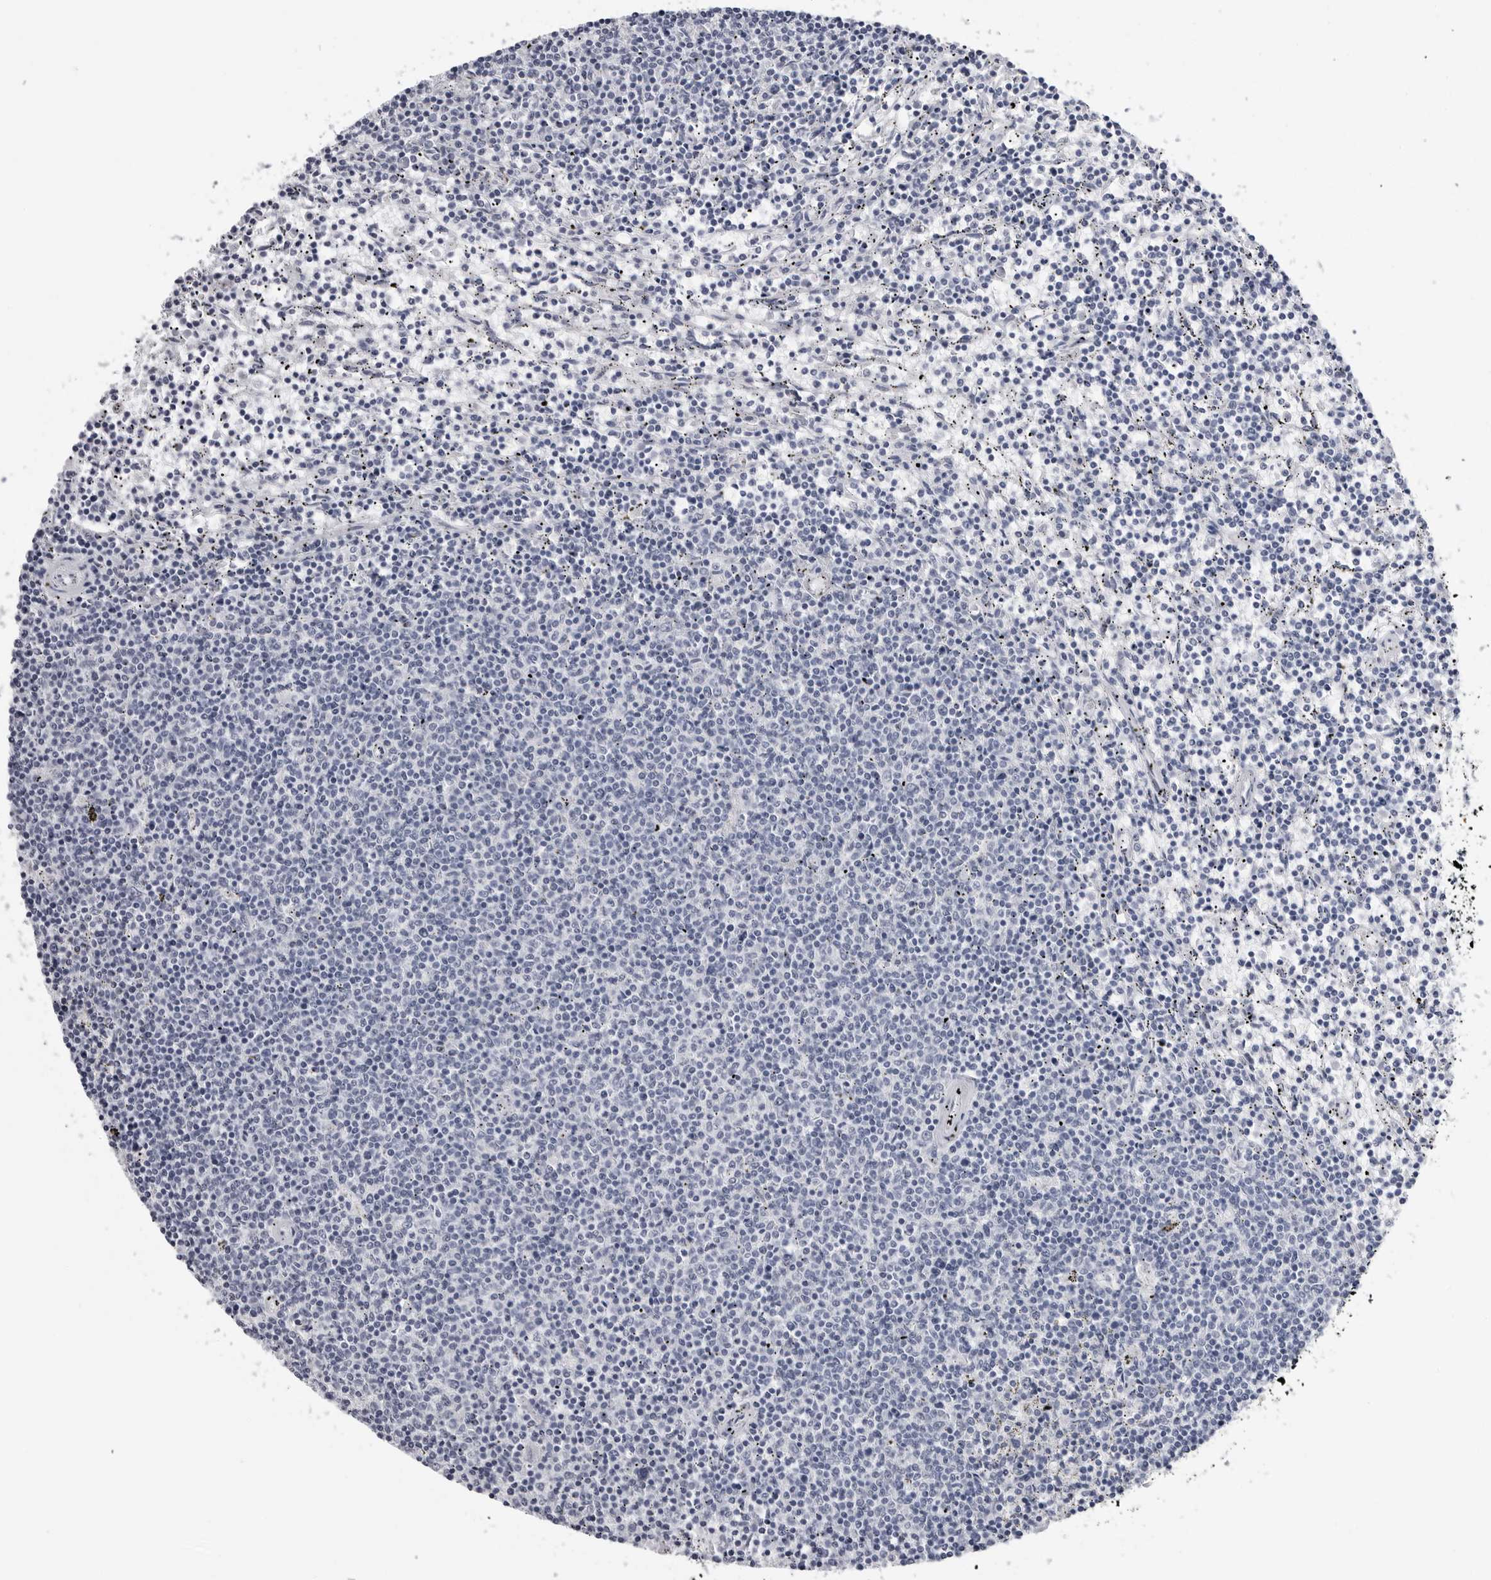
{"staining": {"intensity": "negative", "quantity": "none", "location": "none"}, "tissue": "lymphoma", "cell_type": "Tumor cells", "image_type": "cancer", "snomed": [{"axis": "morphology", "description": "Malignant lymphoma, non-Hodgkin's type, Low grade"}, {"axis": "topography", "description": "Spleen"}], "caption": "Immunohistochemistry photomicrograph of neoplastic tissue: human low-grade malignant lymphoma, non-Hodgkin's type stained with DAB exhibits no significant protein positivity in tumor cells.", "gene": "PGA3", "patient": {"sex": "female", "age": 50}}